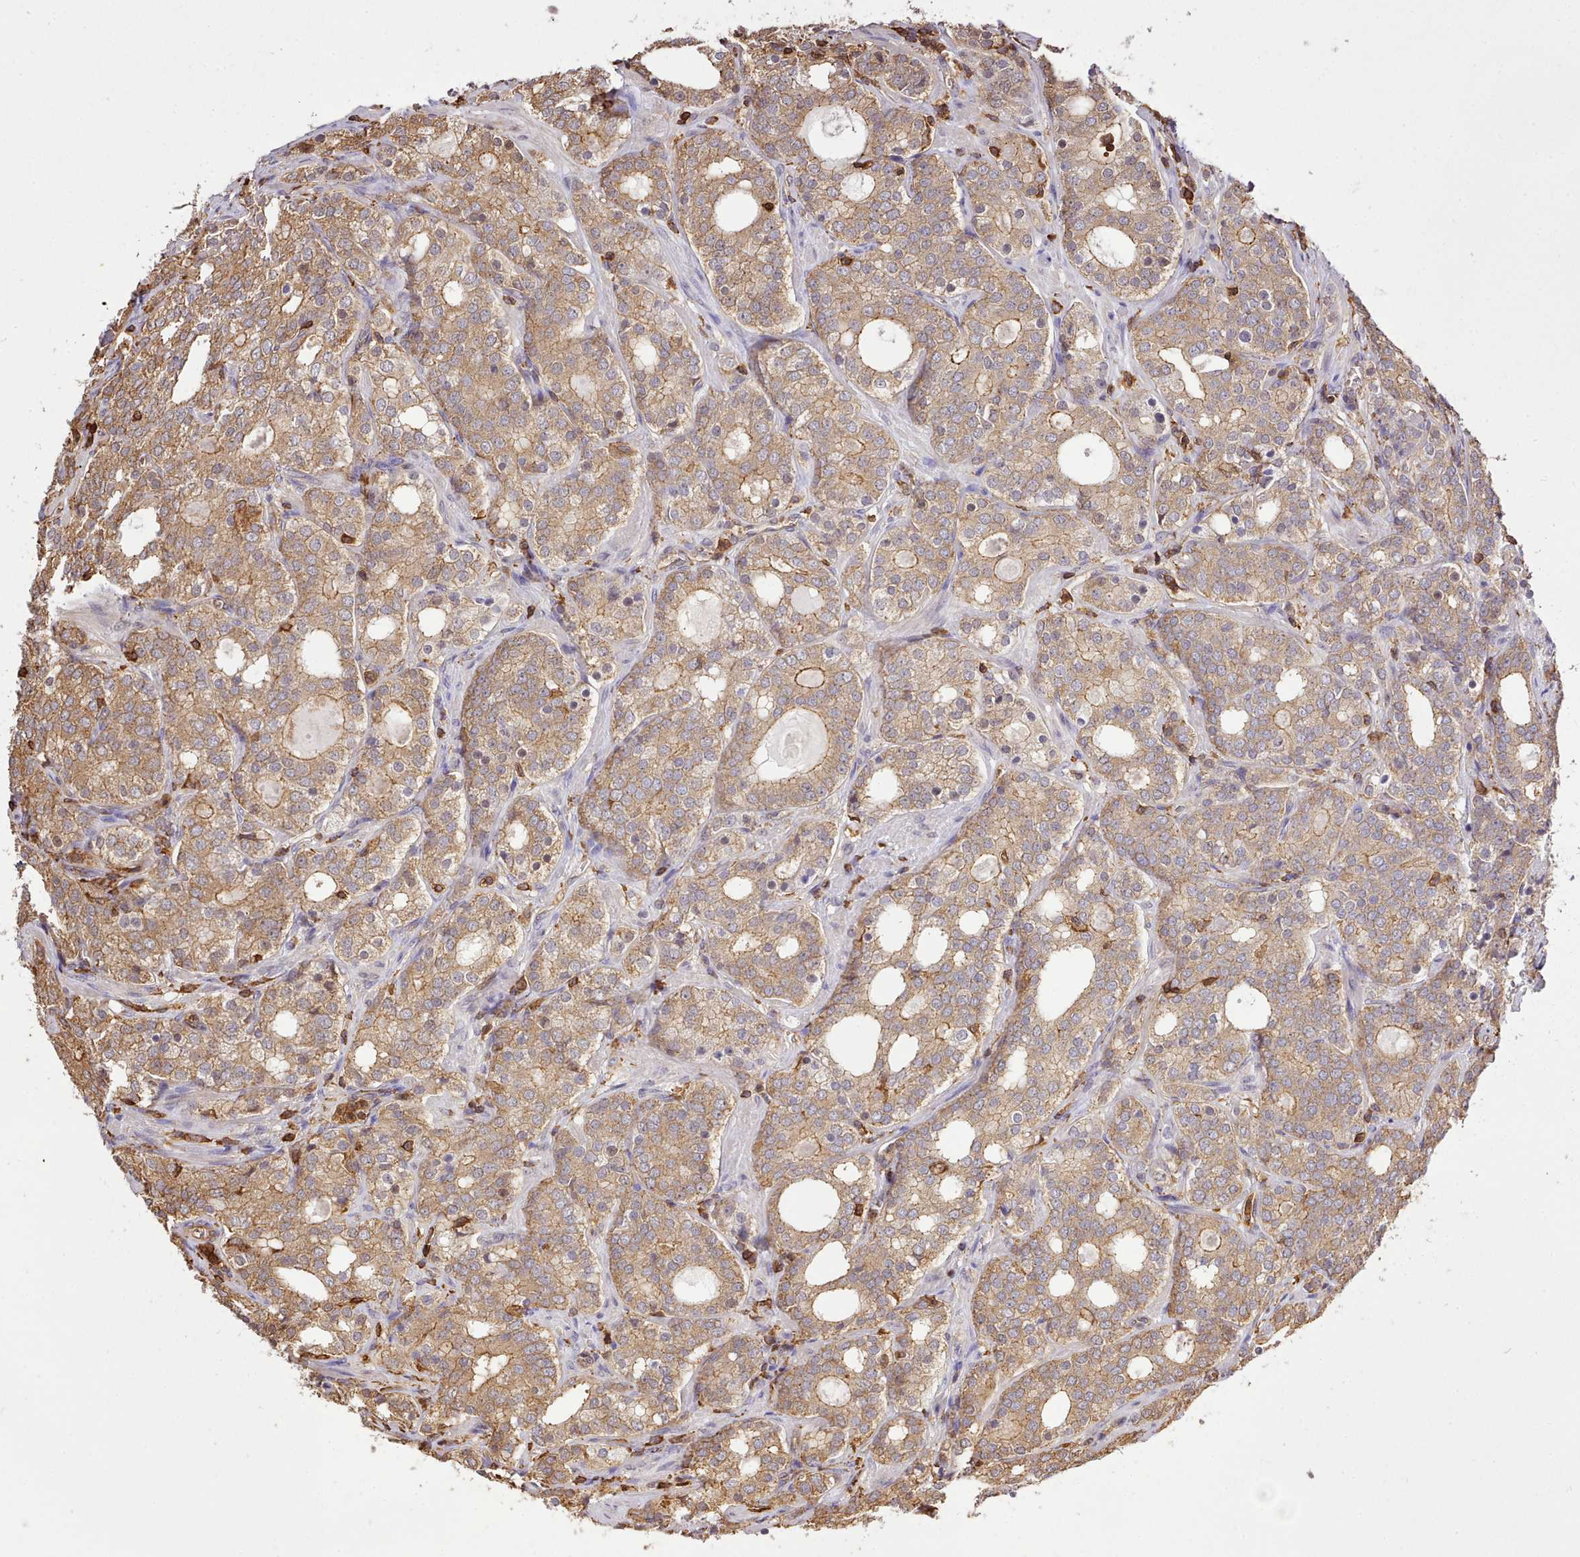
{"staining": {"intensity": "moderate", "quantity": ">75%", "location": "cytoplasmic/membranous"}, "tissue": "prostate cancer", "cell_type": "Tumor cells", "image_type": "cancer", "snomed": [{"axis": "morphology", "description": "Adenocarcinoma, High grade"}, {"axis": "topography", "description": "Prostate"}], "caption": "IHC (DAB) staining of human prostate cancer (adenocarcinoma (high-grade)) shows moderate cytoplasmic/membranous protein staining in approximately >75% of tumor cells.", "gene": "CAPZA1", "patient": {"sex": "male", "age": 64}}